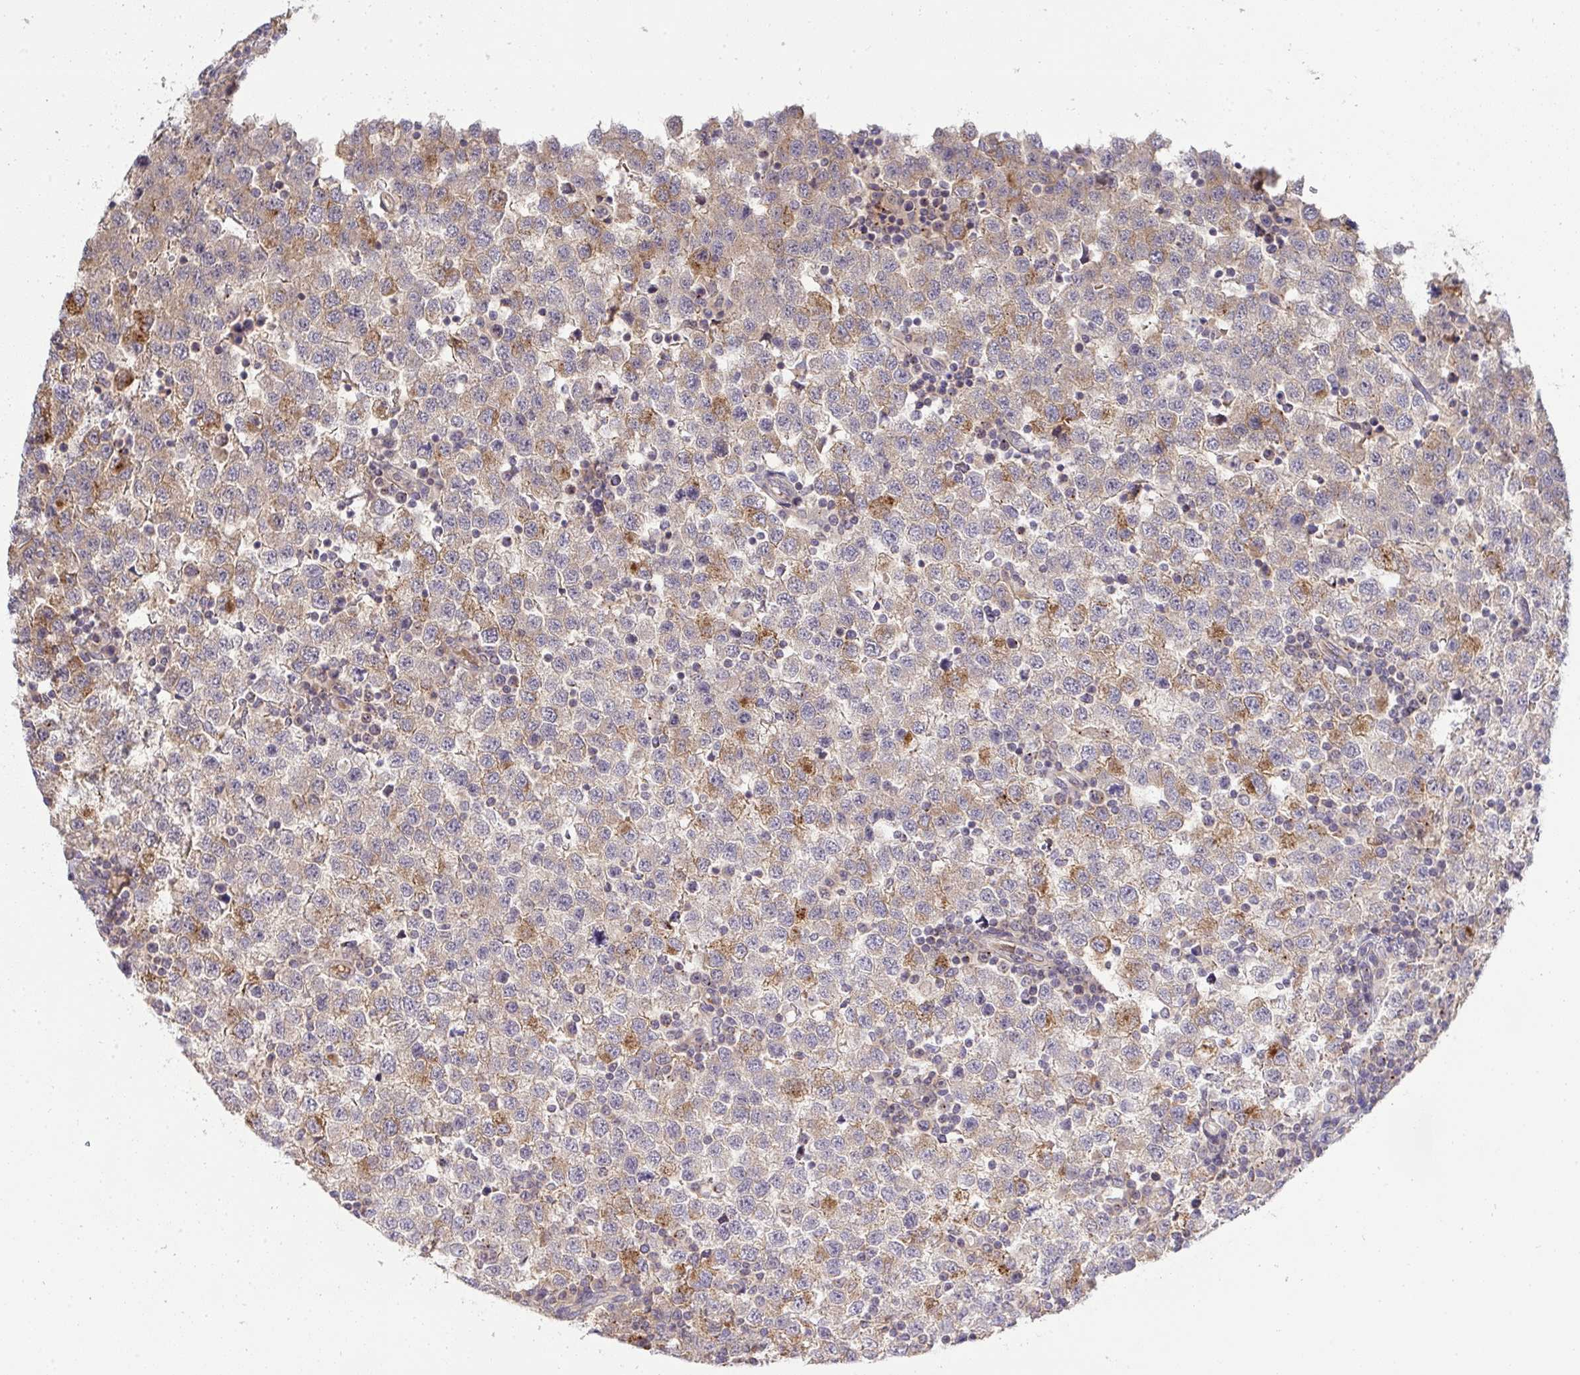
{"staining": {"intensity": "moderate", "quantity": "<25%", "location": "cytoplasmic/membranous"}, "tissue": "testis cancer", "cell_type": "Tumor cells", "image_type": "cancer", "snomed": [{"axis": "morphology", "description": "Seminoma, NOS"}, {"axis": "topography", "description": "Testis"}], "caption": "Seminoma (testis) stained with a protein marker shows moderate staining in tumor cells.", "gene": "SLC9A6", "patient": {"sex": "male", "age": 34}}